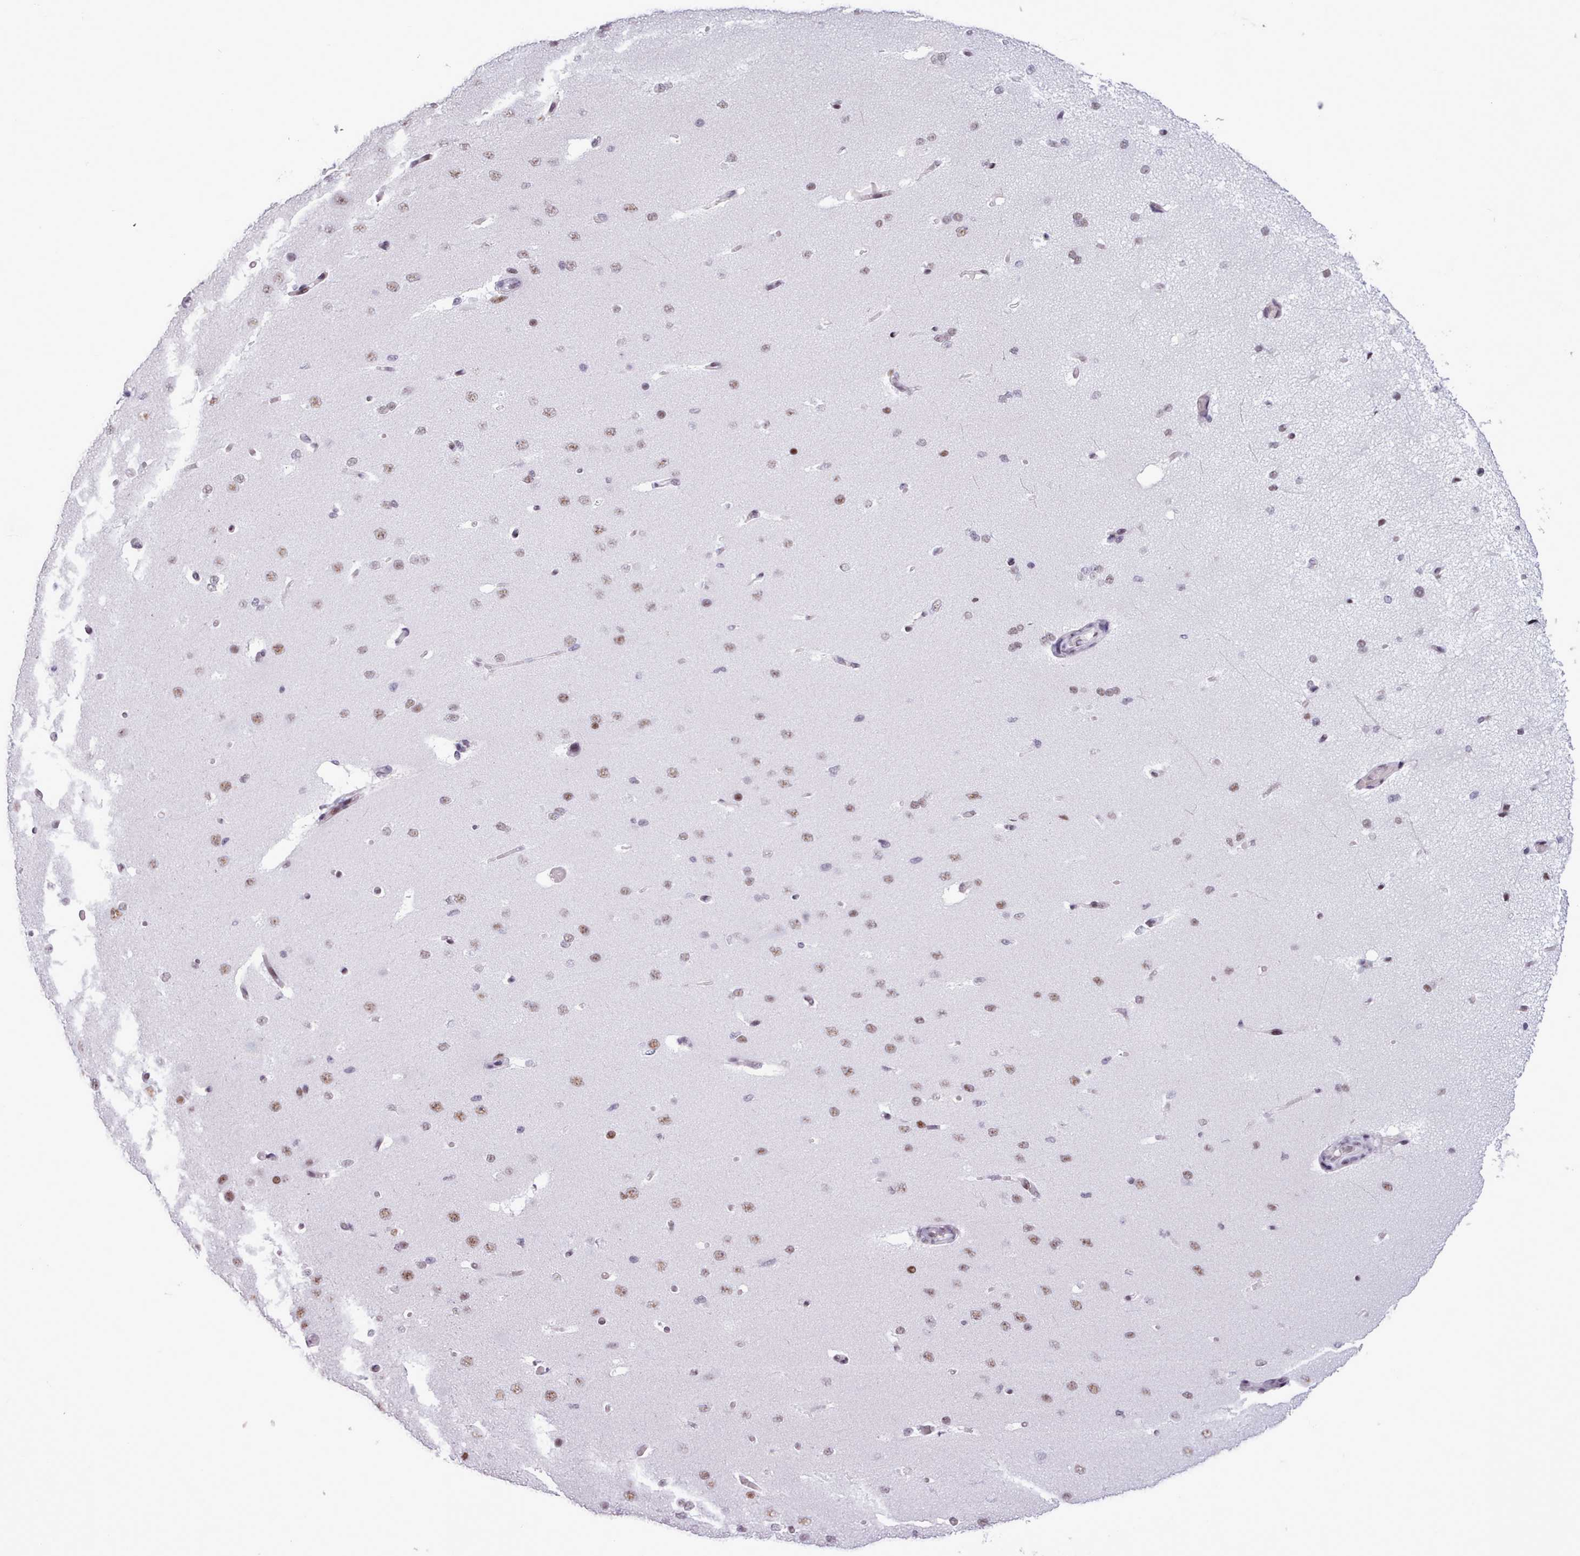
{"staining": {"intensity": "weak", "quantity": ">75%", "location": "nuclear"}, "tissue": "cerebral cortex", "cell_type": "Endothelial cells", "image_type": "normal", "snomed": [{"axis": "morphology", "description": "Normal tissue, NOS"}, {"axis": "morphology", "description": "Inflammation, NOS"}, {"axis": "topography", "description": "Cerebral cortex"}], "caption": "Human cerebral cortex stained for a protein (brown) exhibits weak nuclear positive positivity in approximately >75% of endothelial cells.", "gene": "SRSF4", "patient": {"sex": "male", "age": 6}}